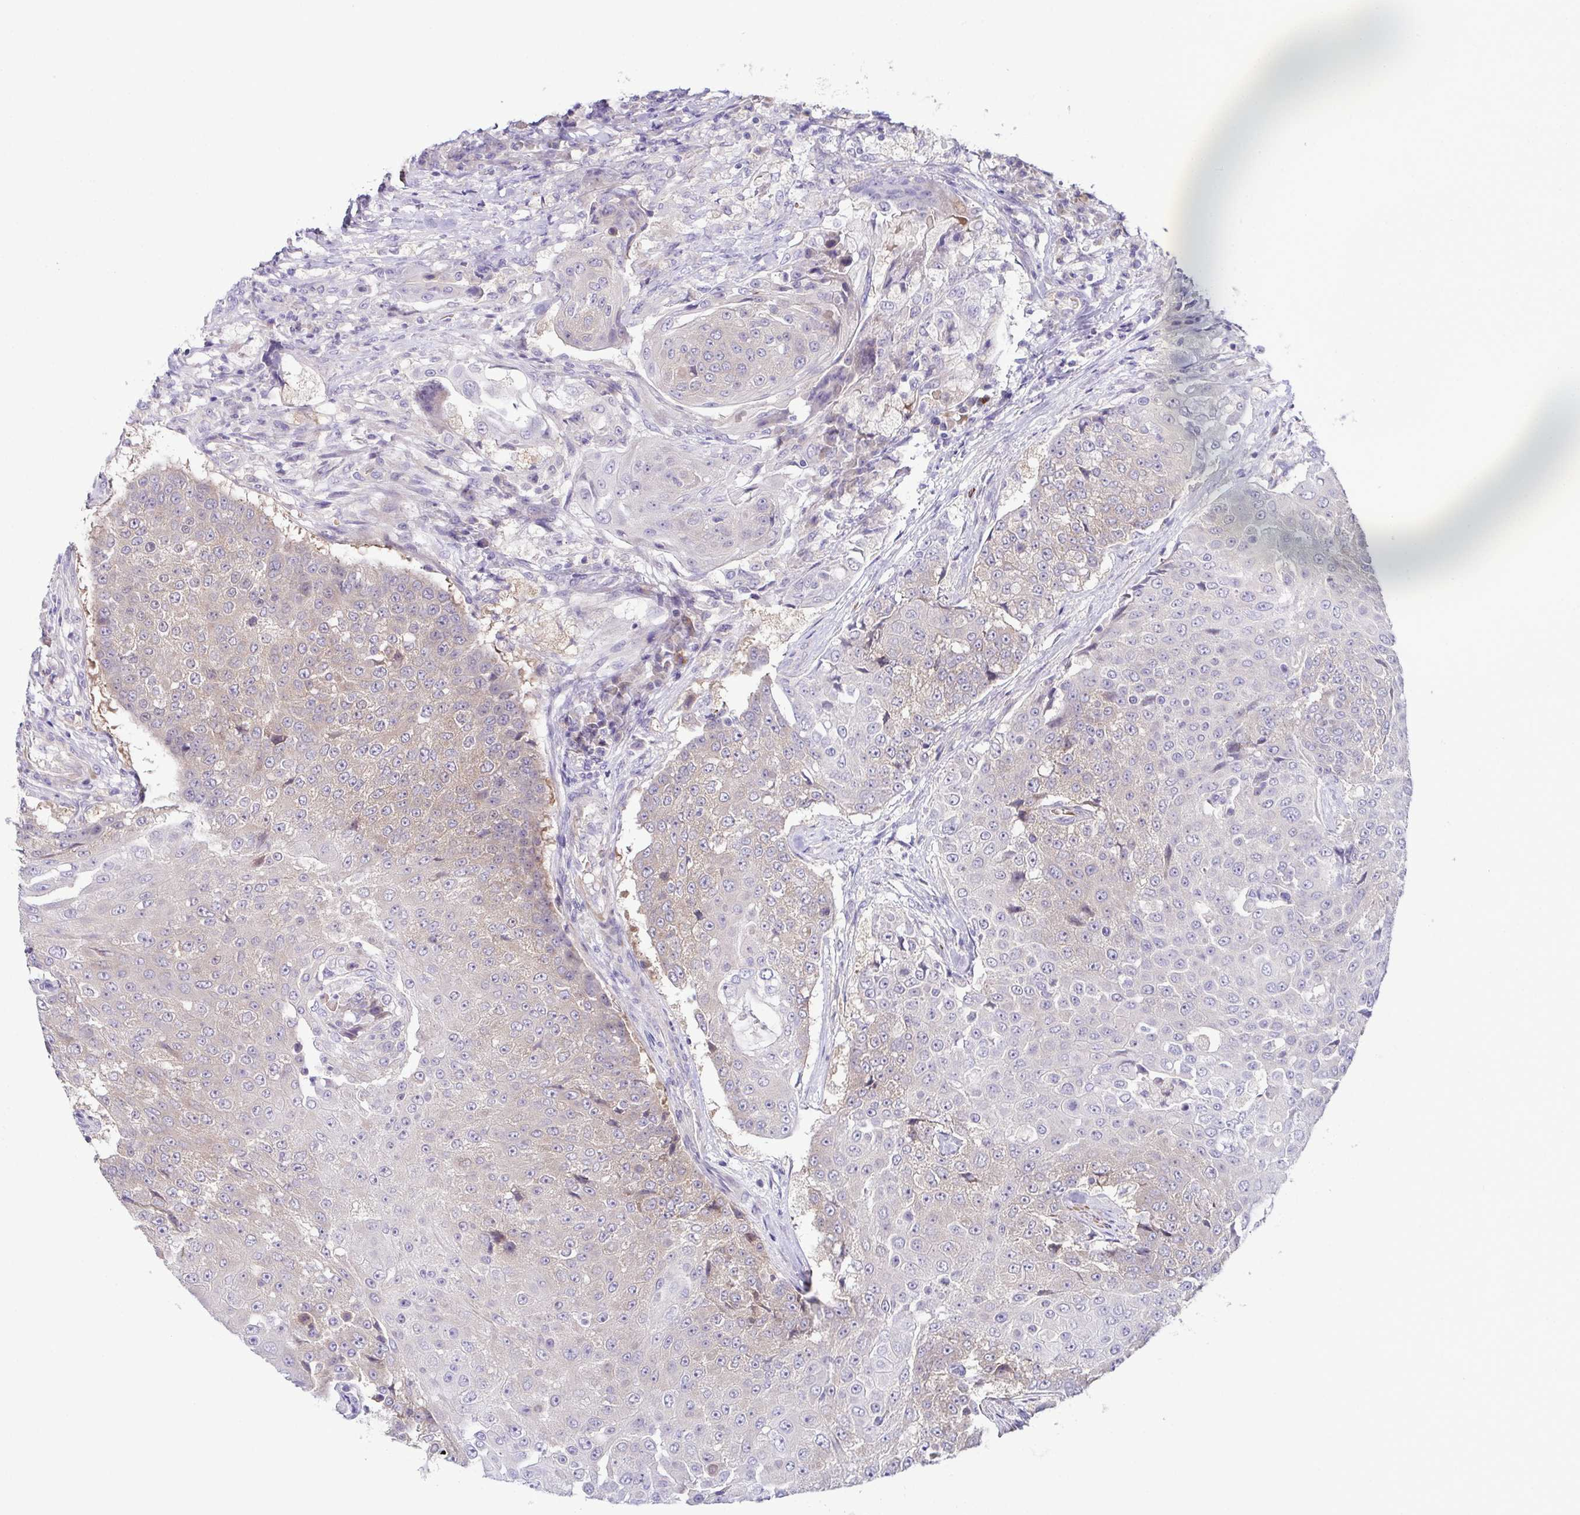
{"staining": {"intensity": "weak", "quantity": "<25%", "location": "cytoplasmic/membranous"}, "tissue": "urothelial cancer", "cell_type": "Tumor cells", "image_type": "cancer", "snomed": [{"axis": "morphology", "description": "Urothelial carcinoma, High grade"}, {"axis": "topography", "description": "Urinary bladder"}], "caption": "Protein analysis of urothelial cancer reveals no significant positivity in tumor cells. (Stains: DAB immunohistochemistry with hematoxylin counter stain, Microscopy: brightfield microscopy at high magnification).", "gene": "CFAP97D1", "patient": {"sex": "female", "age": 63}}